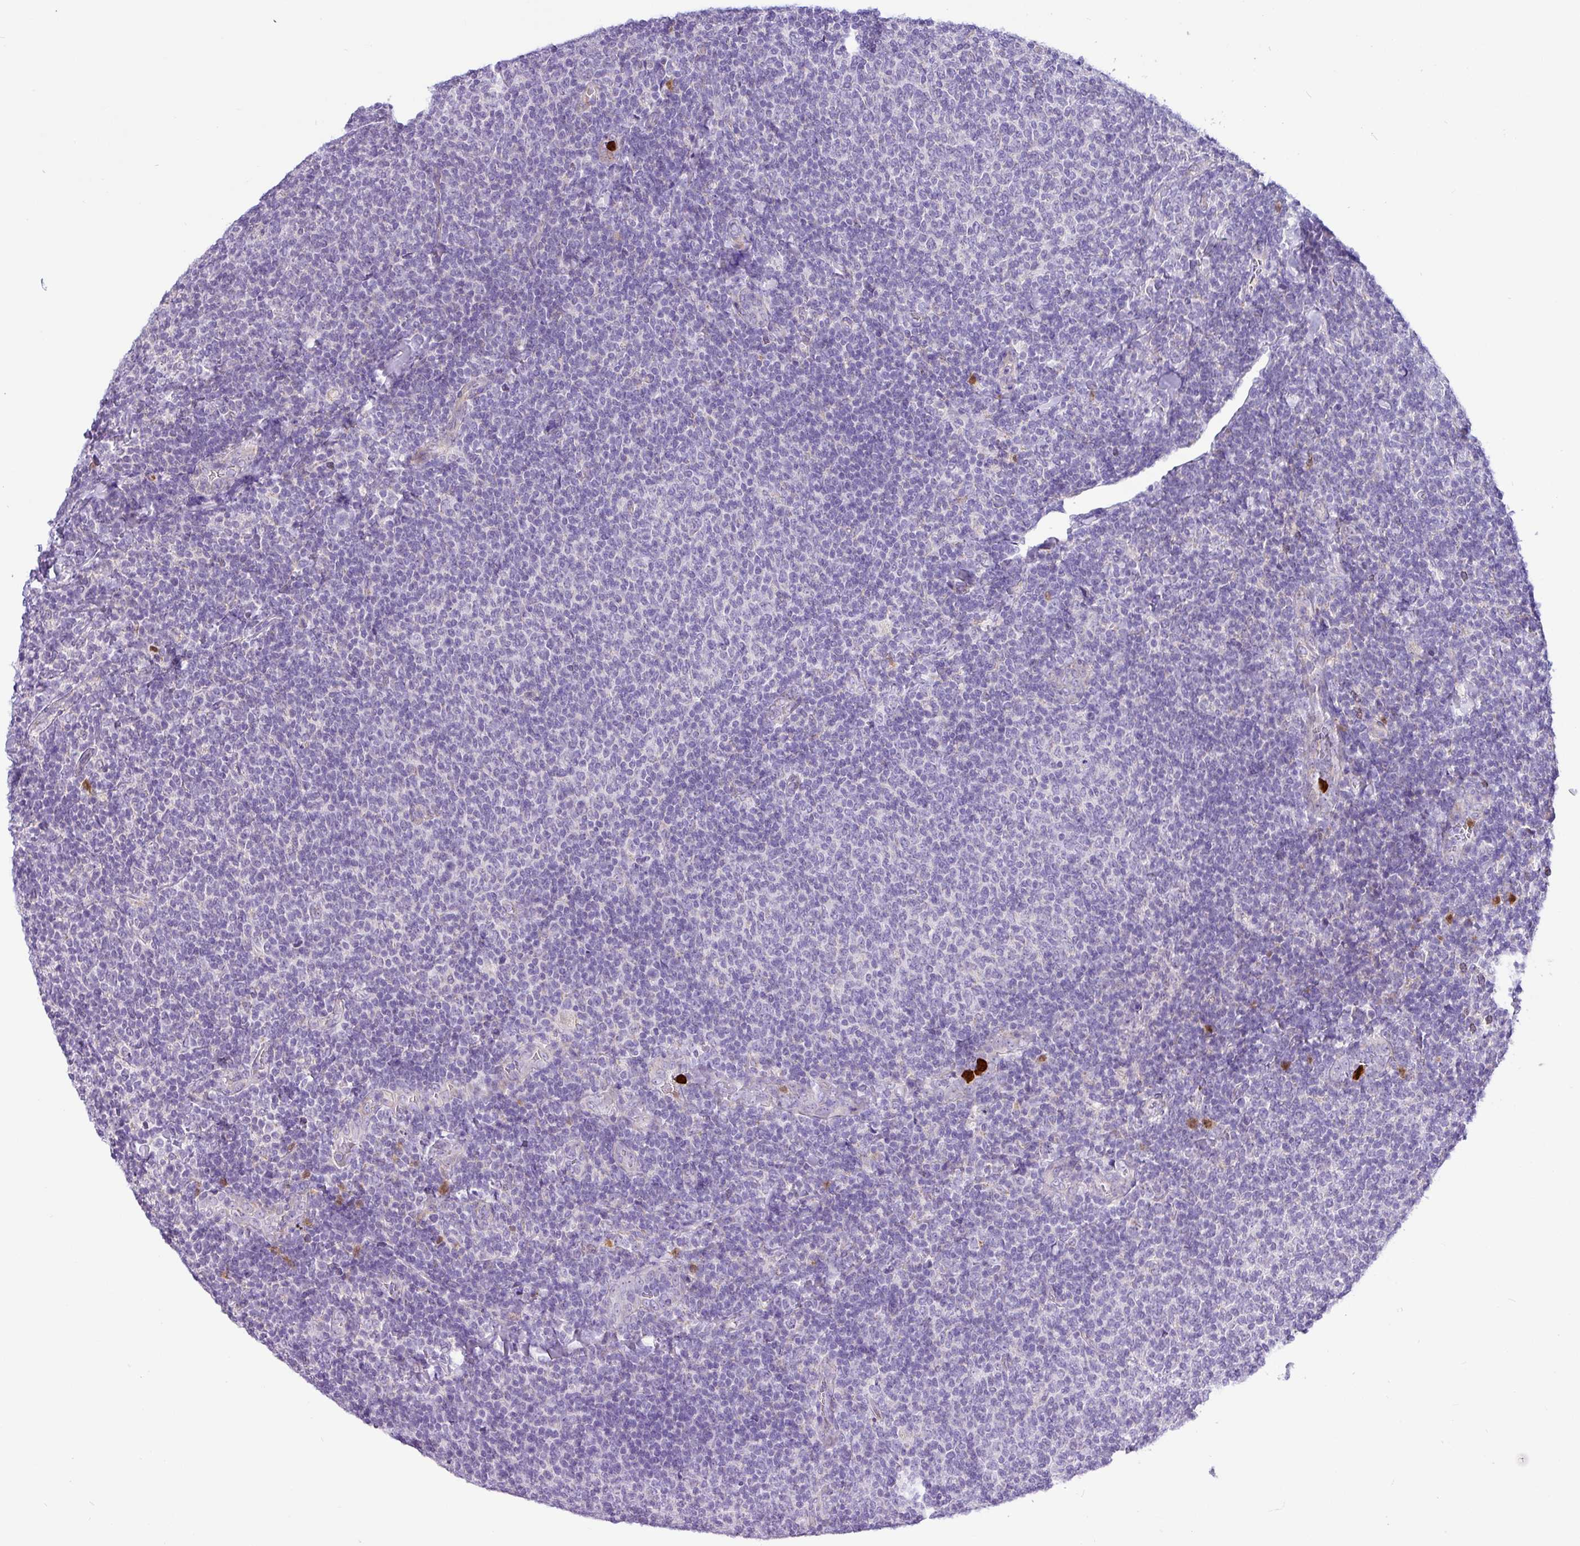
{"staining": {"intensity": "negative", "quantity": "none", "location": "none"}, "tissue": "lymphoma", "cell_type": "Tumor cells", "image_type": "cancer", "snomed": [{"axis": "morphology", "description": "Malignant lymphoma, non-Hodgkin's type, Low grade"}, {"axis": "topography", "description": "Lymph node"}], "caption": "A micrograph of human lymphoma is negative for staining in tumor cells.", "gene": "SH2D3C", "patient": {"sex": "male", "age": 52}}